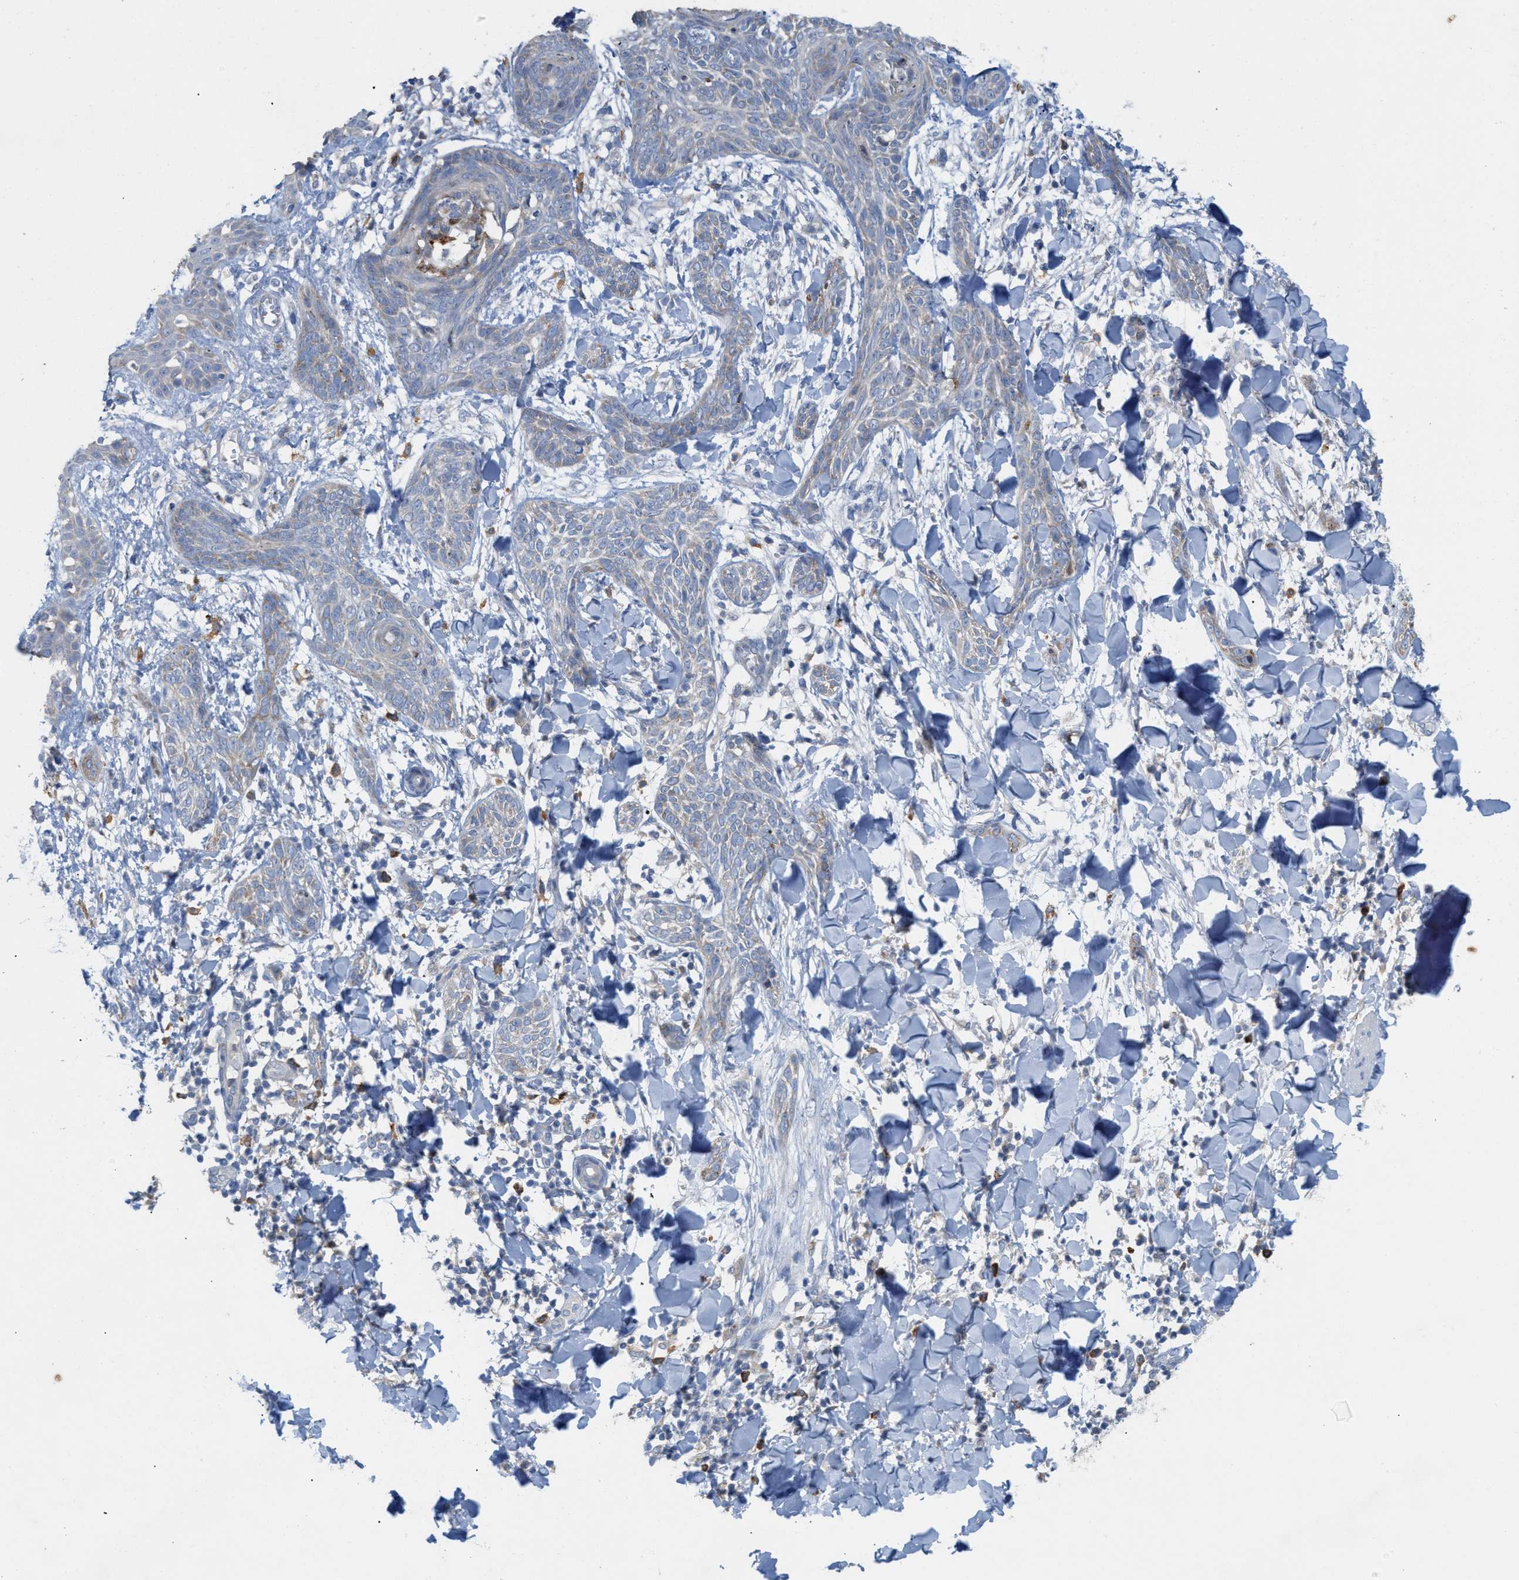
{"staining": {"intensity": "weak", "quantity": "<25%", "location": "cytoplasmic/membranous"}, "tissue": "skin cancer", "cell_type": "Tumor cells", "image_type": "cancer", "snomed": [{"axis": "morphology", "description": "Basal cell carcinoma"}, {"axis": "topography", "description": "Skin"}], "caption": "This is an immunohistochemistry micrograph of human basal cell carcinoma (skin). There is no expression in tumor cells.", "gene": "DYNC2I1", "patient": {"sex": "female", "age": 59}}